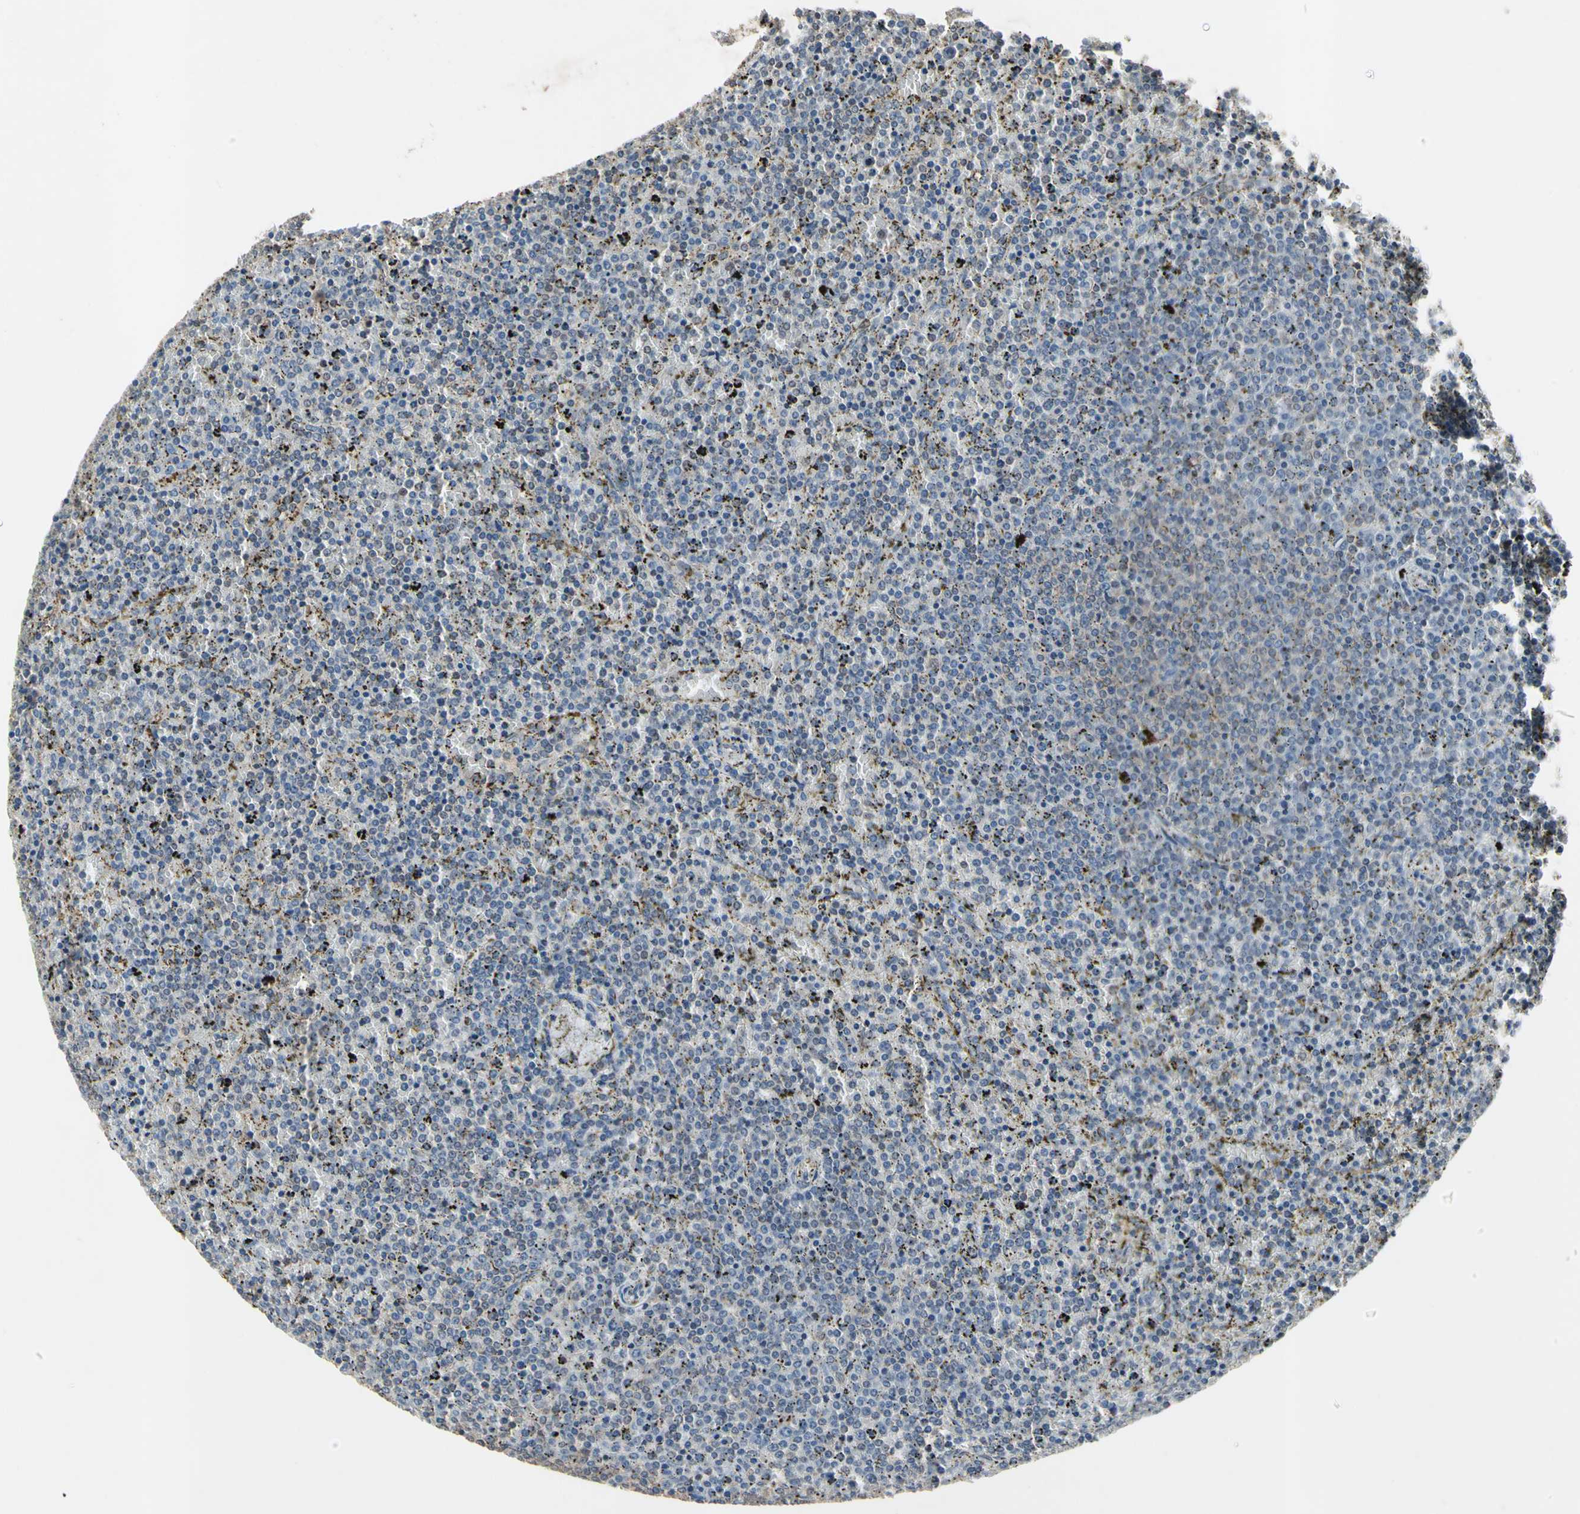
{"staining": {"intensity": "negative", "quantity": "none", "location": "none"}, "tissue": "lymphoma", "cell_type": "Tumor cells", "image_type": "cancer", "snomed": [{"axis": "morphology", "description": "Malignant lymphoma, non-Hodgkin's type, Low grade"}, {"axis": "topography", "description": "Spleen"}], "caption": "Tumor cells show no significant expression in lymphoma.", "gene": "ZNF174", "patient": {"sex": "female", "age": 77}}